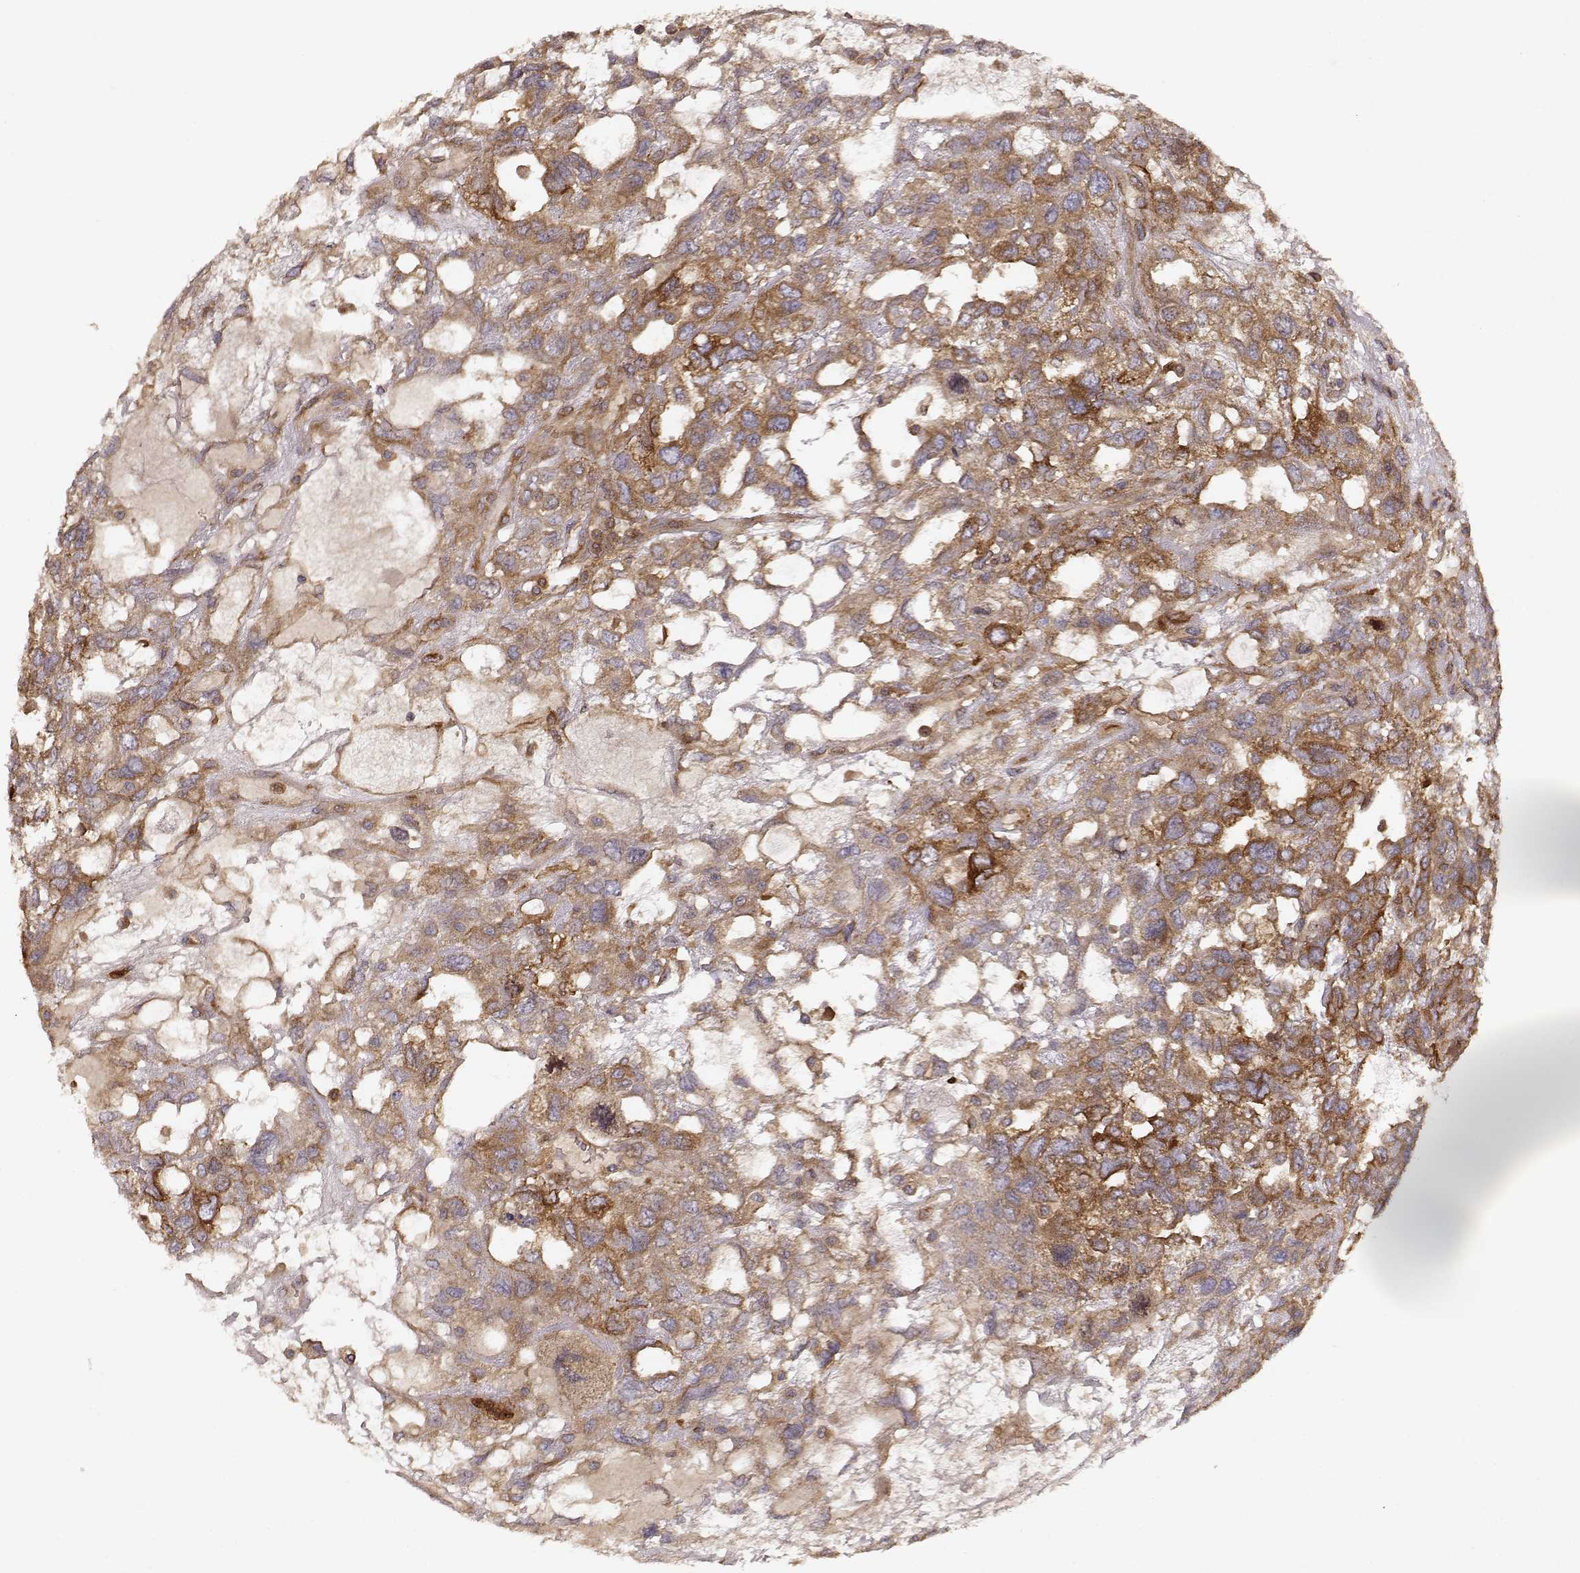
{"staining": {"intensity": "strong", "quantity": "<25%", "location": "cytoplasmic/membranous"}, "tissue": "testis cancer", "cell_type": "Tumor cells", "image_type": "cancer", "snomed": [{"axis": "morphology", "description": "Seminoma, NOS"}, {"axis": "topography", "description": "Testis"}], "caption": "DAB immunohistochemical staining of testis seminoma shows strong cytoplasmic/membranous protein positivity in about <25% of tumor cells. (brown staining indicates protein expression, while blue staining denotes nuclei).", "gene": "ARHGEF2", "patient": {"sex": "male", "age": 52}}